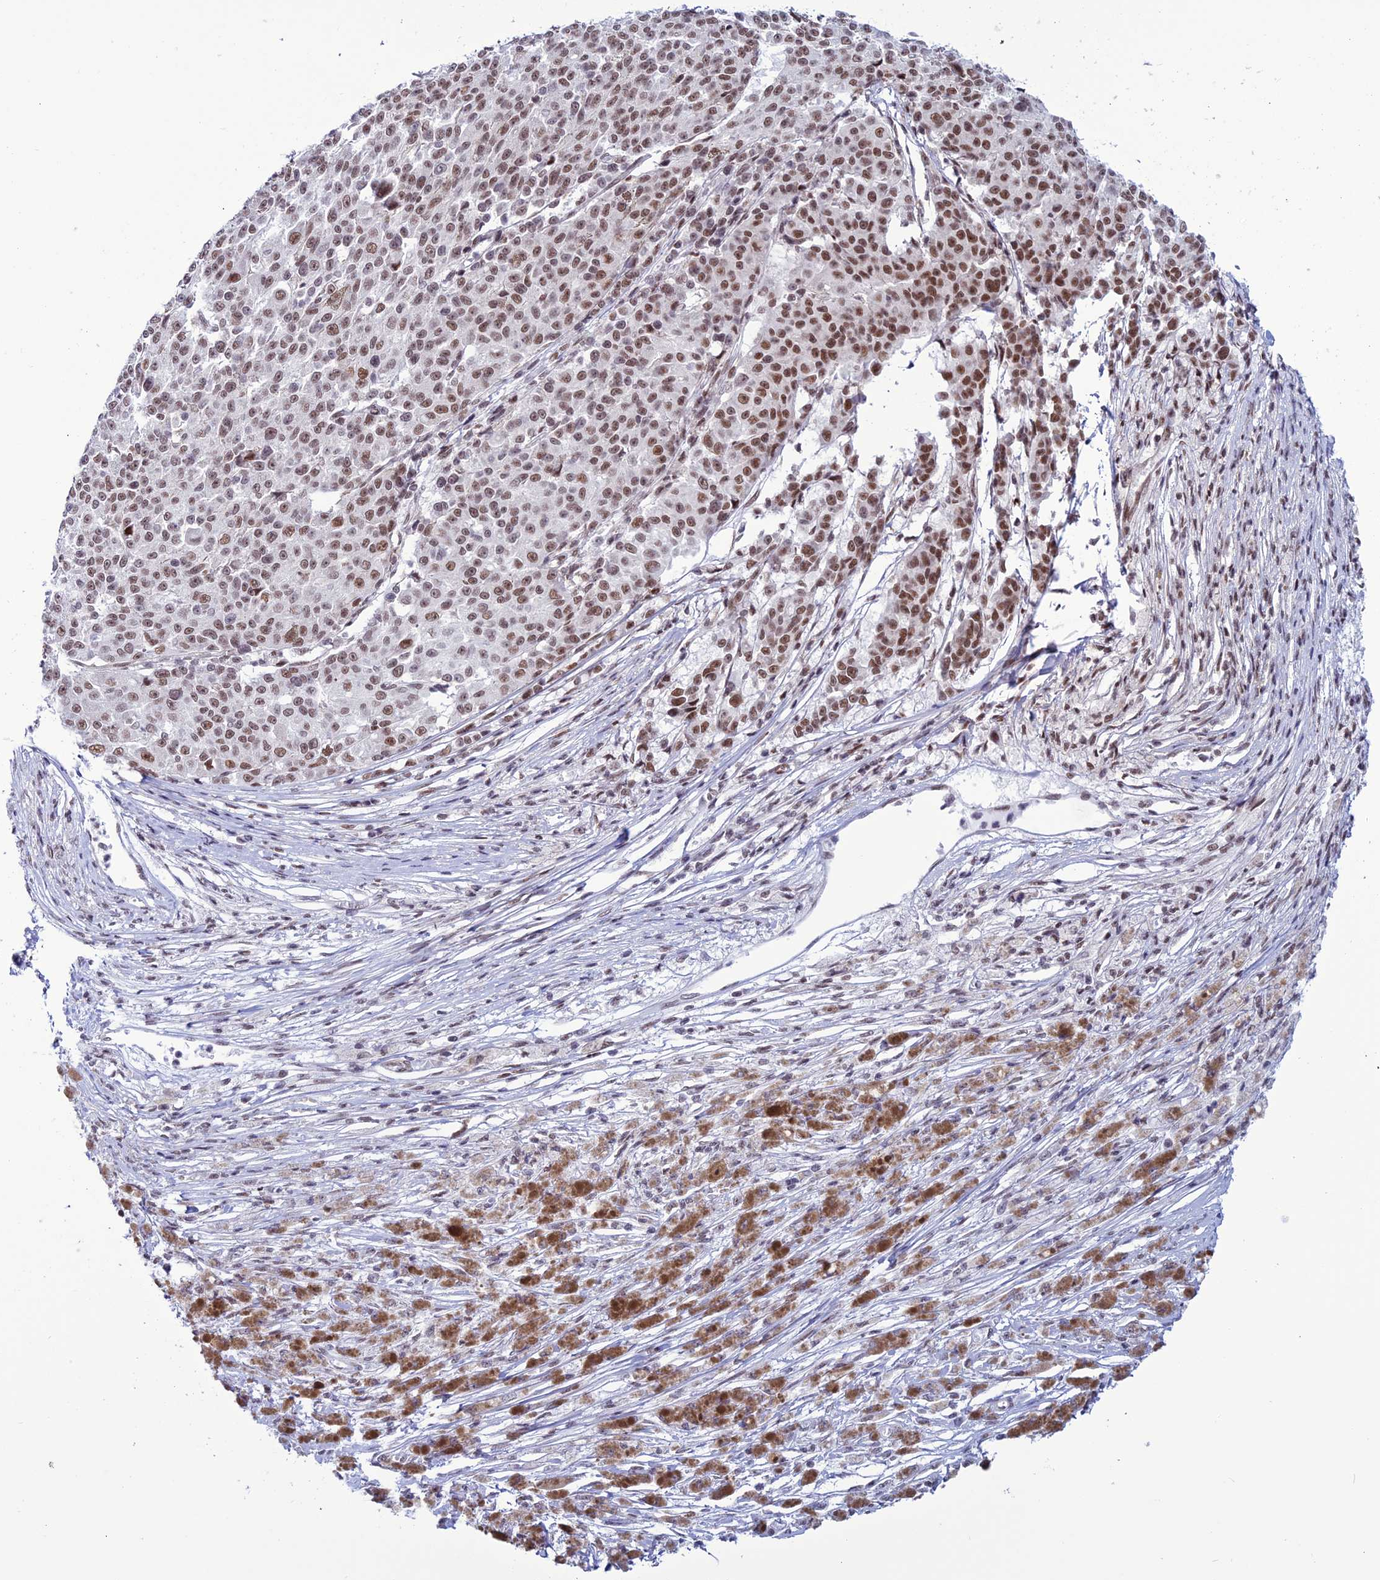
{"staining": {"intensity": "moderate", "quantity": ">75%", "location": "nuclear"}, "tissue": "melanoma", "cell_type": "Tumor cells", "image_type": "cancer", "snomed": [{"axis": "morphology", "description": "Malignant melanoma, NOS"}, {"axis": "topography", "description": "Skin"}], "caption": "Melanoma was stained to show a protein in brown. There is medium levels of moderate nuclear expression in approximately >75% of tumor cells. The staining is performed using DAB brown chromogen to label protein expression. The nuclei are counter-stained blue using hematoxylin.", "gene": "U2AF1", "patient": {"sex": "female", "age": 52}}